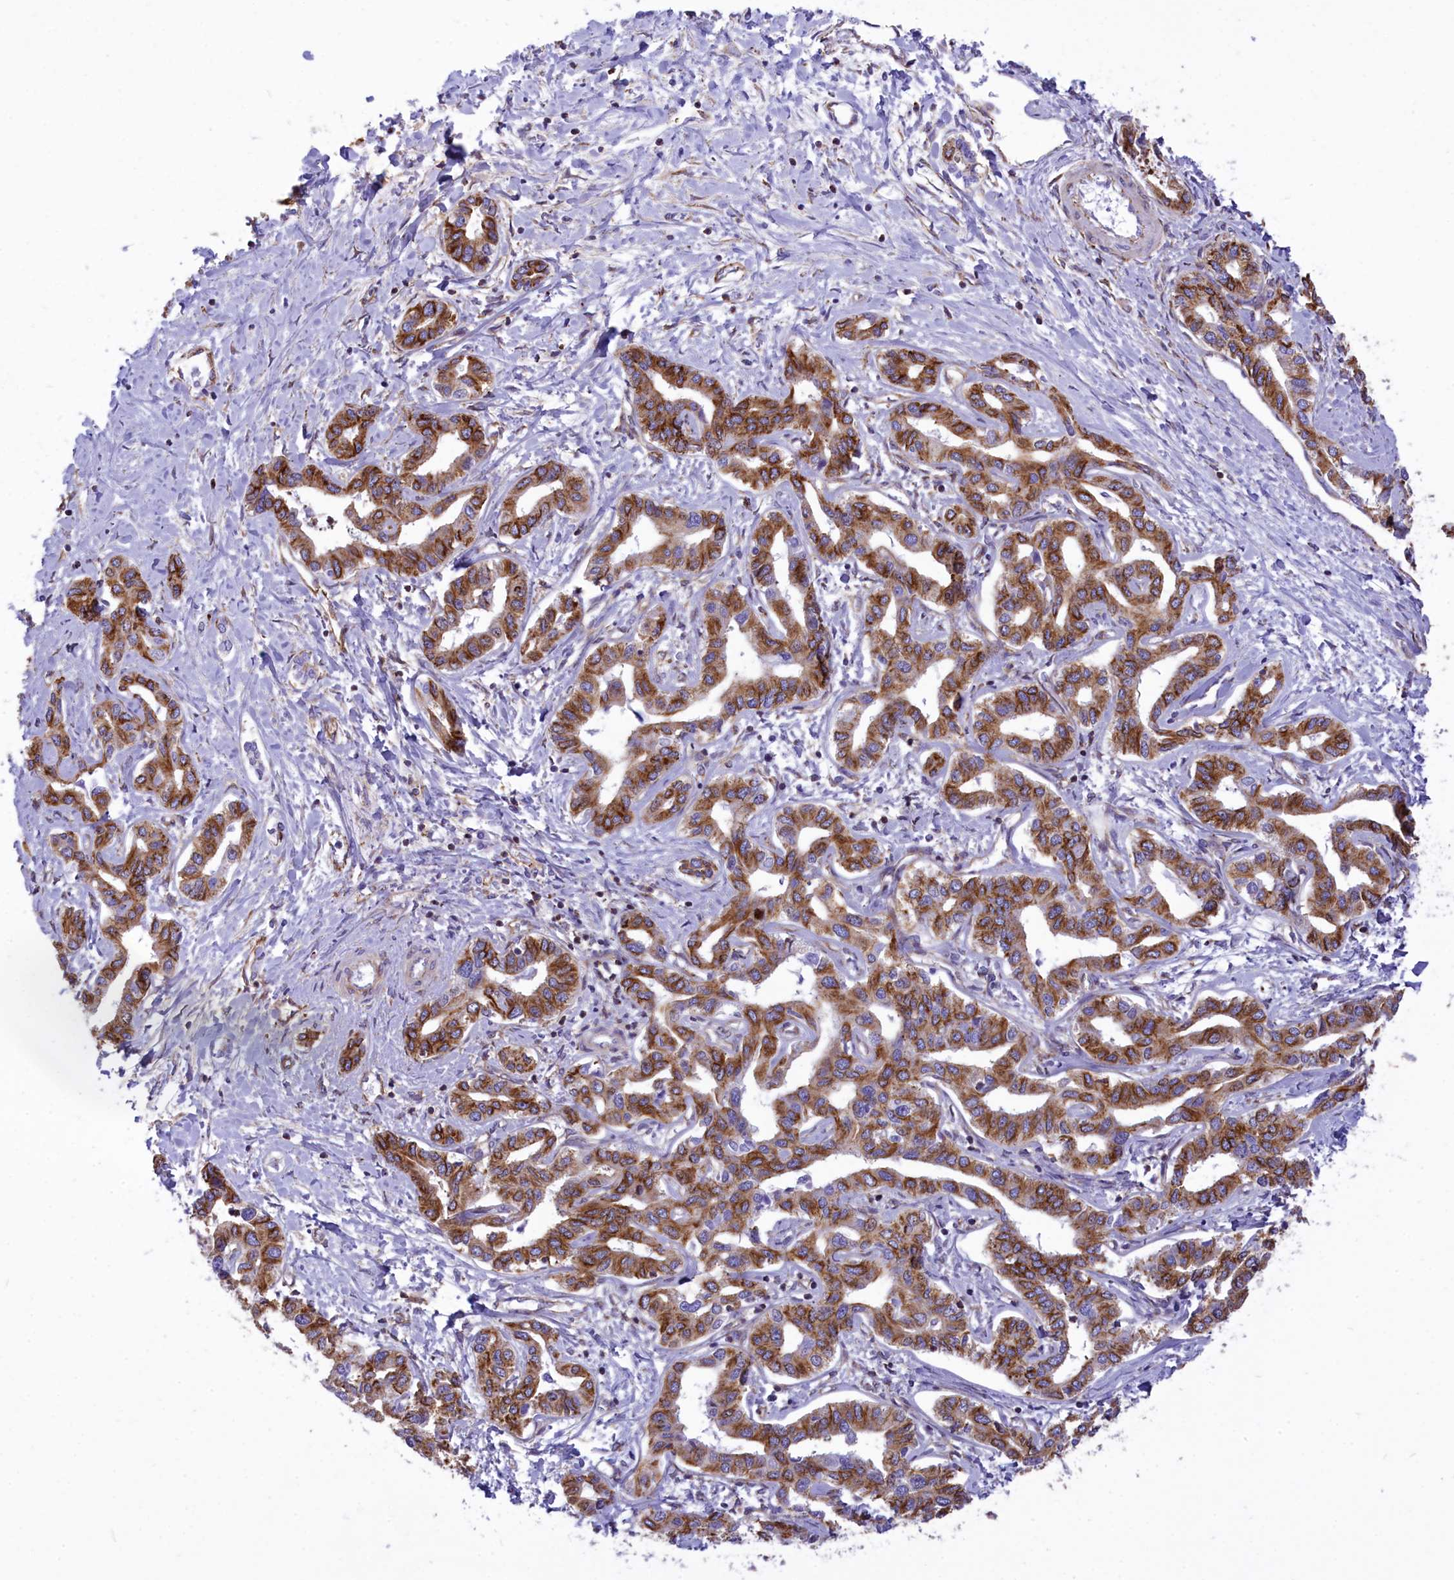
{"staining": {"intensity": "moderate", "quantity": ">75%", "location": "cytoplasmic/membranous"}, "tissue": "liver cancer", "cell_type": "Tumor cells", "image_type": "cancer", "snomed": [{"axis": "morphology", "description": "Cholangiocarcinoma"}, {"axis": "topography", "description": "Liver"}], "caption": "About >75% of tumor cells in human cholangiocarcinoma (liver) show moderate cytoplasmic/membranous protein positivity as visualized by brown immunohistochemical staining.", "gene": "SEPTIN9", "patient": {"sex": "male", "age": 59}}